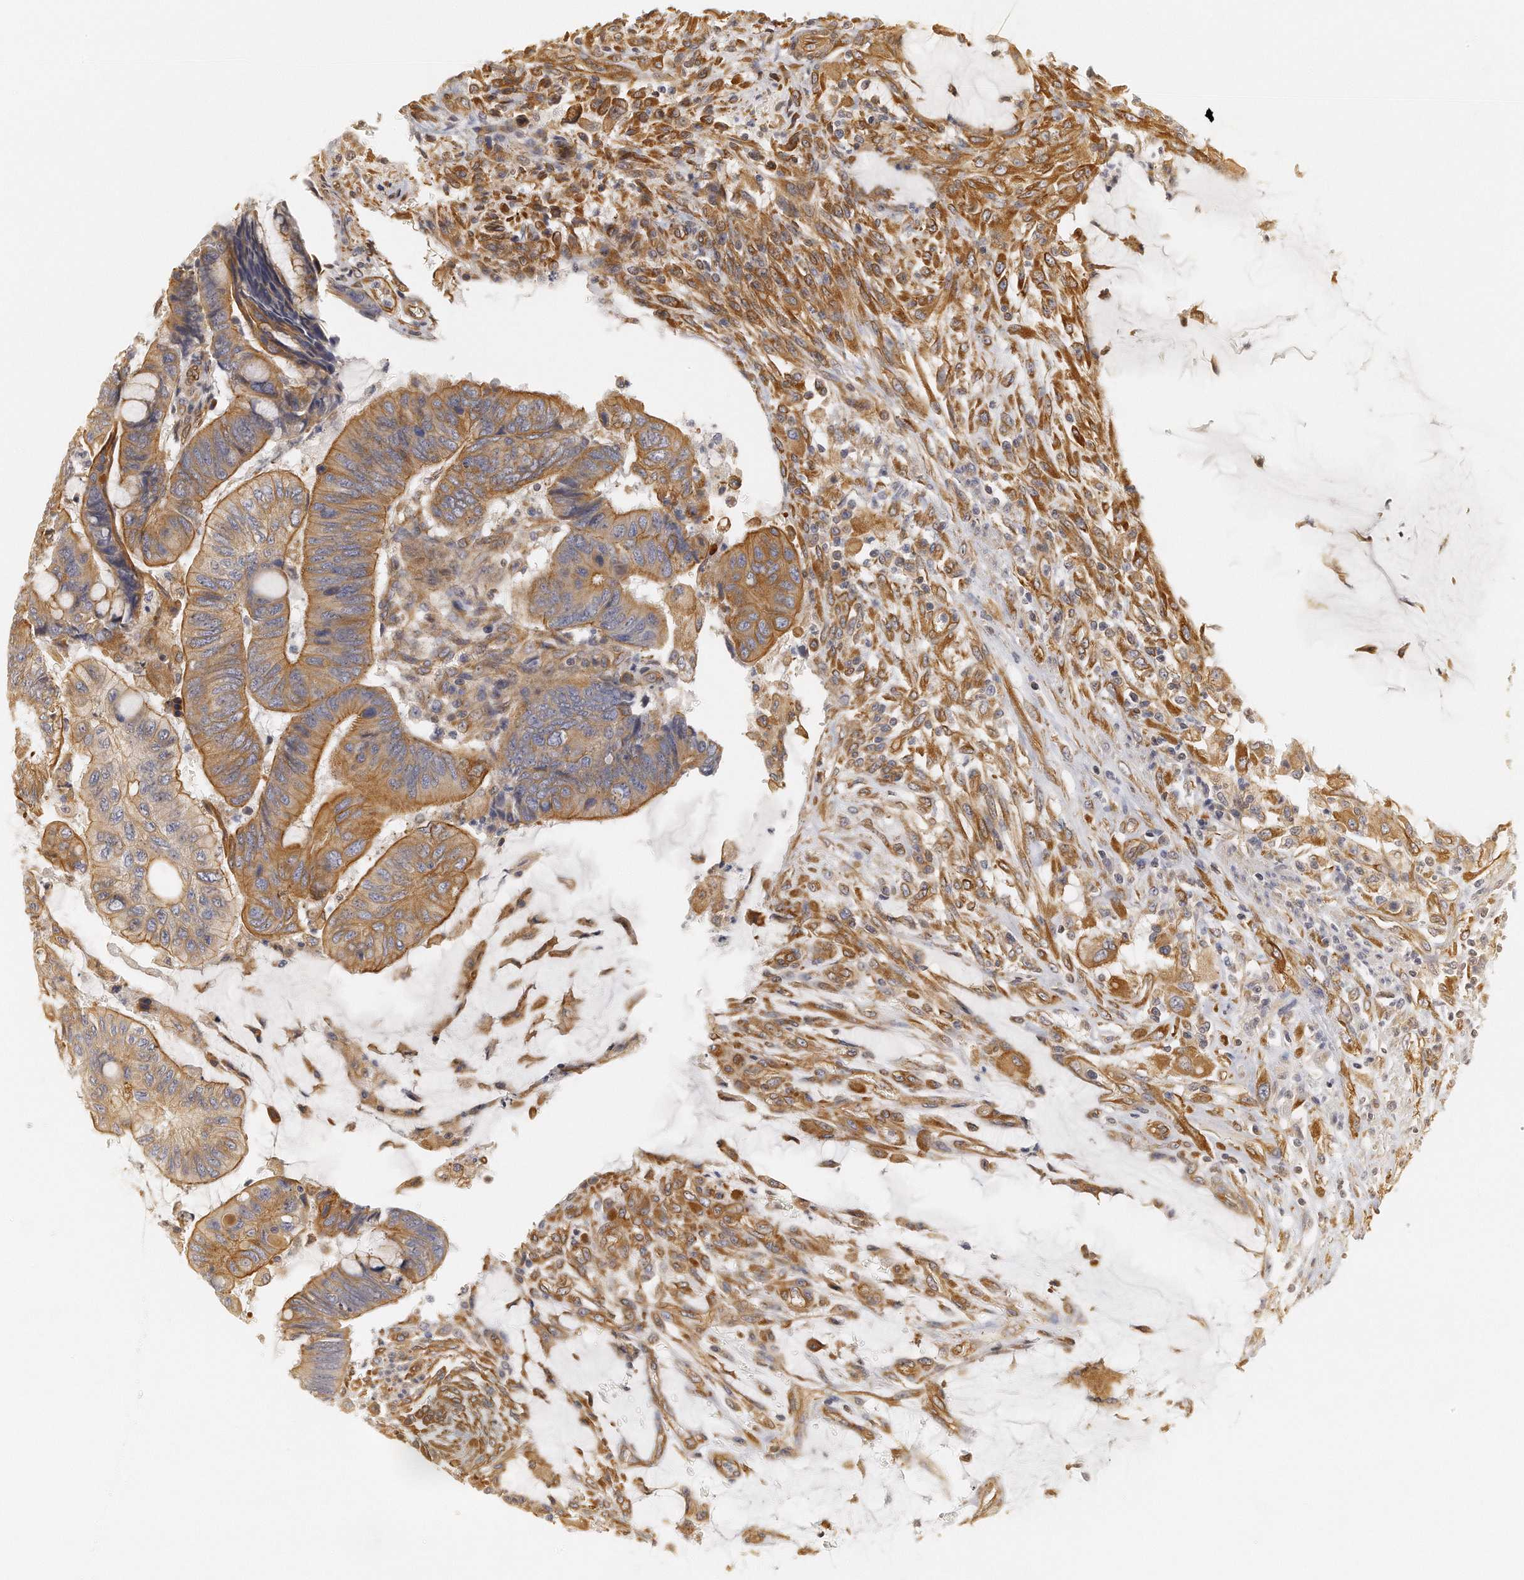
{"staining": {"intensity": "moderate", "quantity": ">75%", "location": "cytoplasmic/membranous"}, "tissue": "colorectal cancer", "cell_type": "Tumor cells", "image_type": "cancer", "snomed": [{"axis": "morphology", "description": "Normal tissue, NOS"}, {"axis": "morphology", "description": "Adenocarcinoma, NOS"}, {"axis": "topography", "description": "Rectum"}], "caption": "Tumor cells exhibit medium levels of moderate cytoplasmic/membranous expression in approximately >75% of cells in colorectal adenocarcinoma.", "gene": "CHST7", "patient": {"sex": "male", "age": 92}}